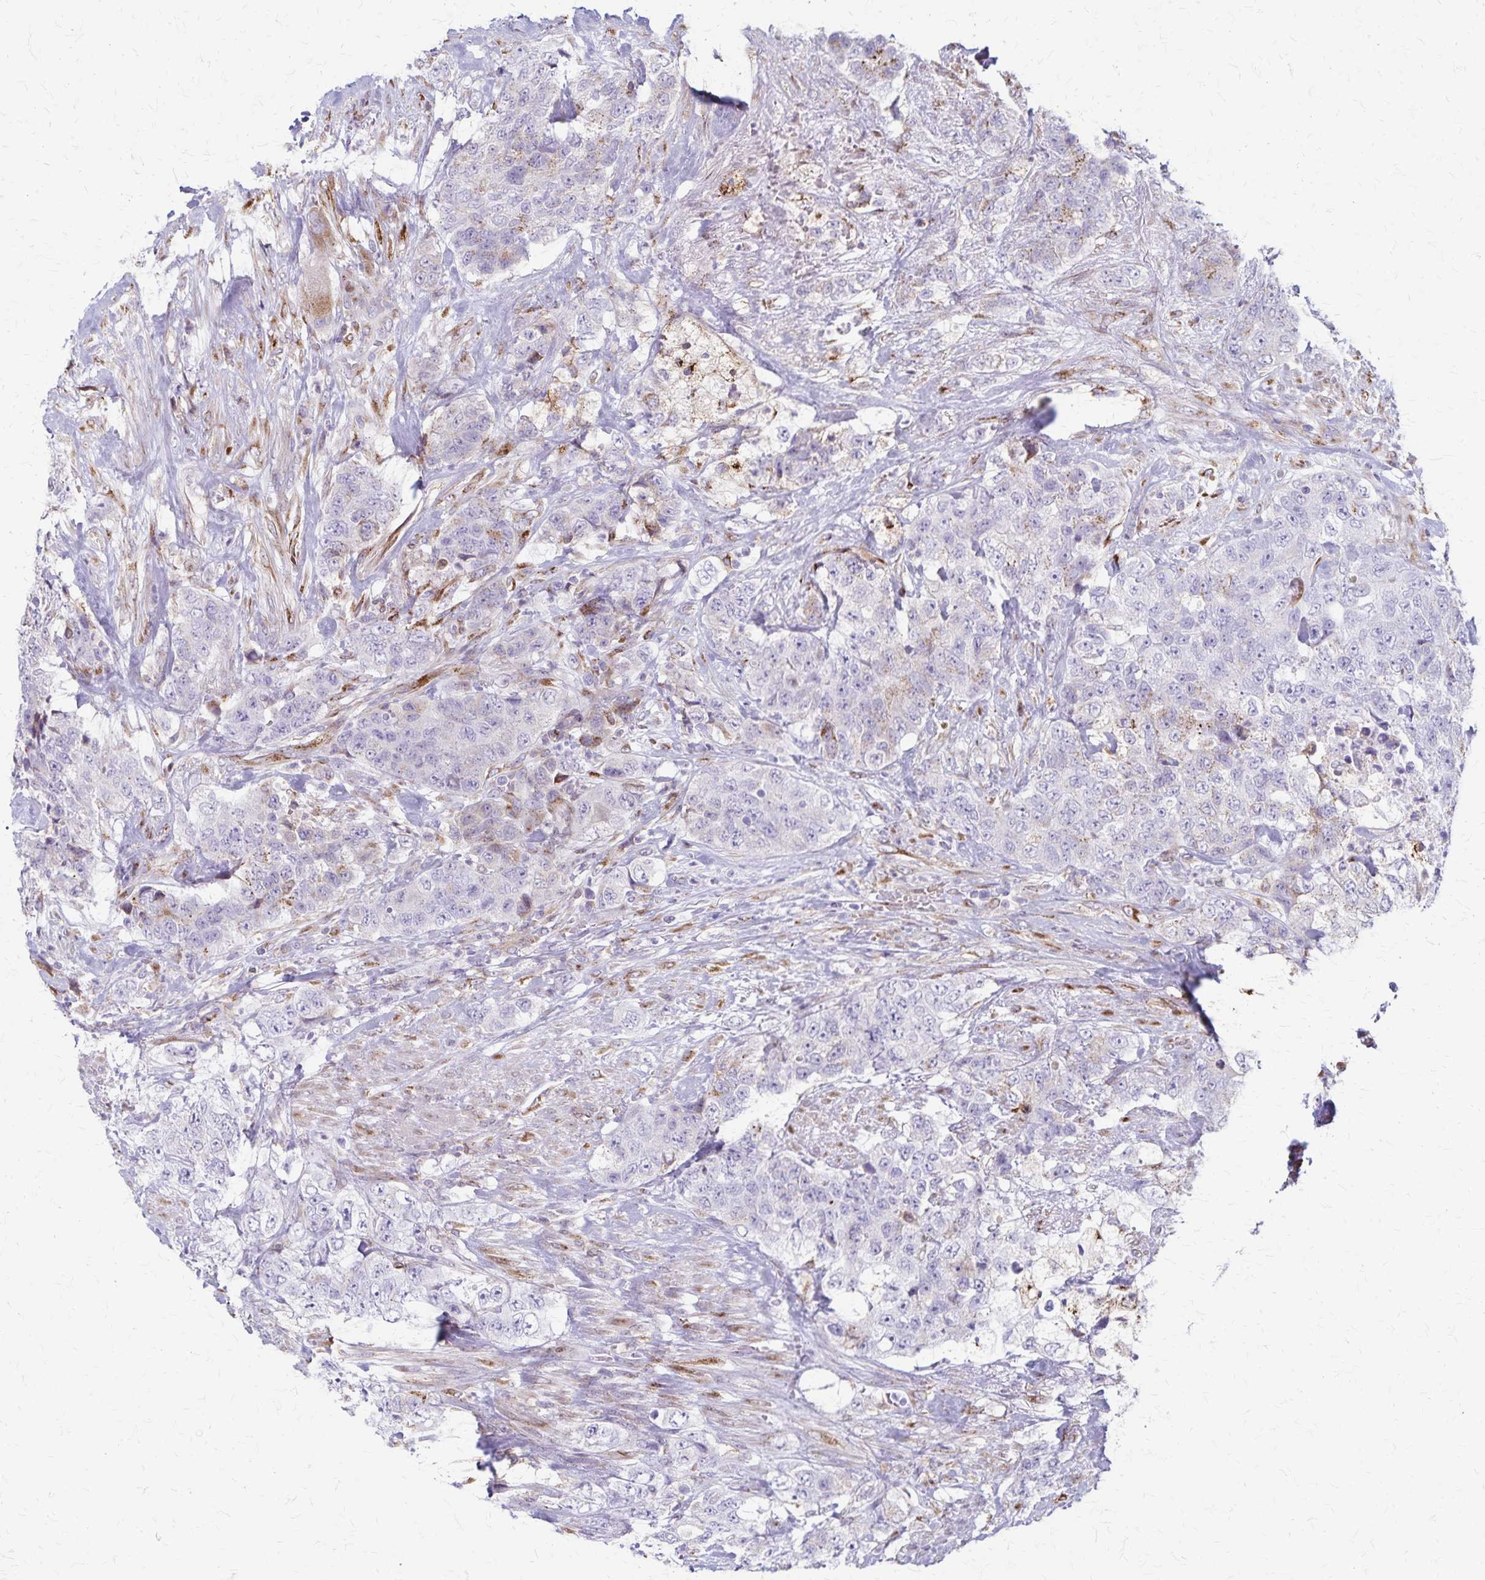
{"staining": {"intensity": "negative", "quantity": "none", "location": "none"}, "tissue": "urothelial cancer", "cell_type": "Tumor cells", "image_type": "cancer", "snomed": [{"axis": "morphology", "description": "Urothelial carcinoma, High grade"}, {"axis": "topography", "description": "Urinary bladder"}], "caption": "Immunohistochemistry (IHC) micrograph of neoplastic tissue: high-grade urothelial carcinoma stained with DAB reveals no significant protein staining in tumor cells. (Stains: DAB IHC with hematoxylin counter stain, Microscopy: brightfield microscopy at high magnification).", "gene": "MCFD2", "patient": {"sex": "female", "age": 78}}